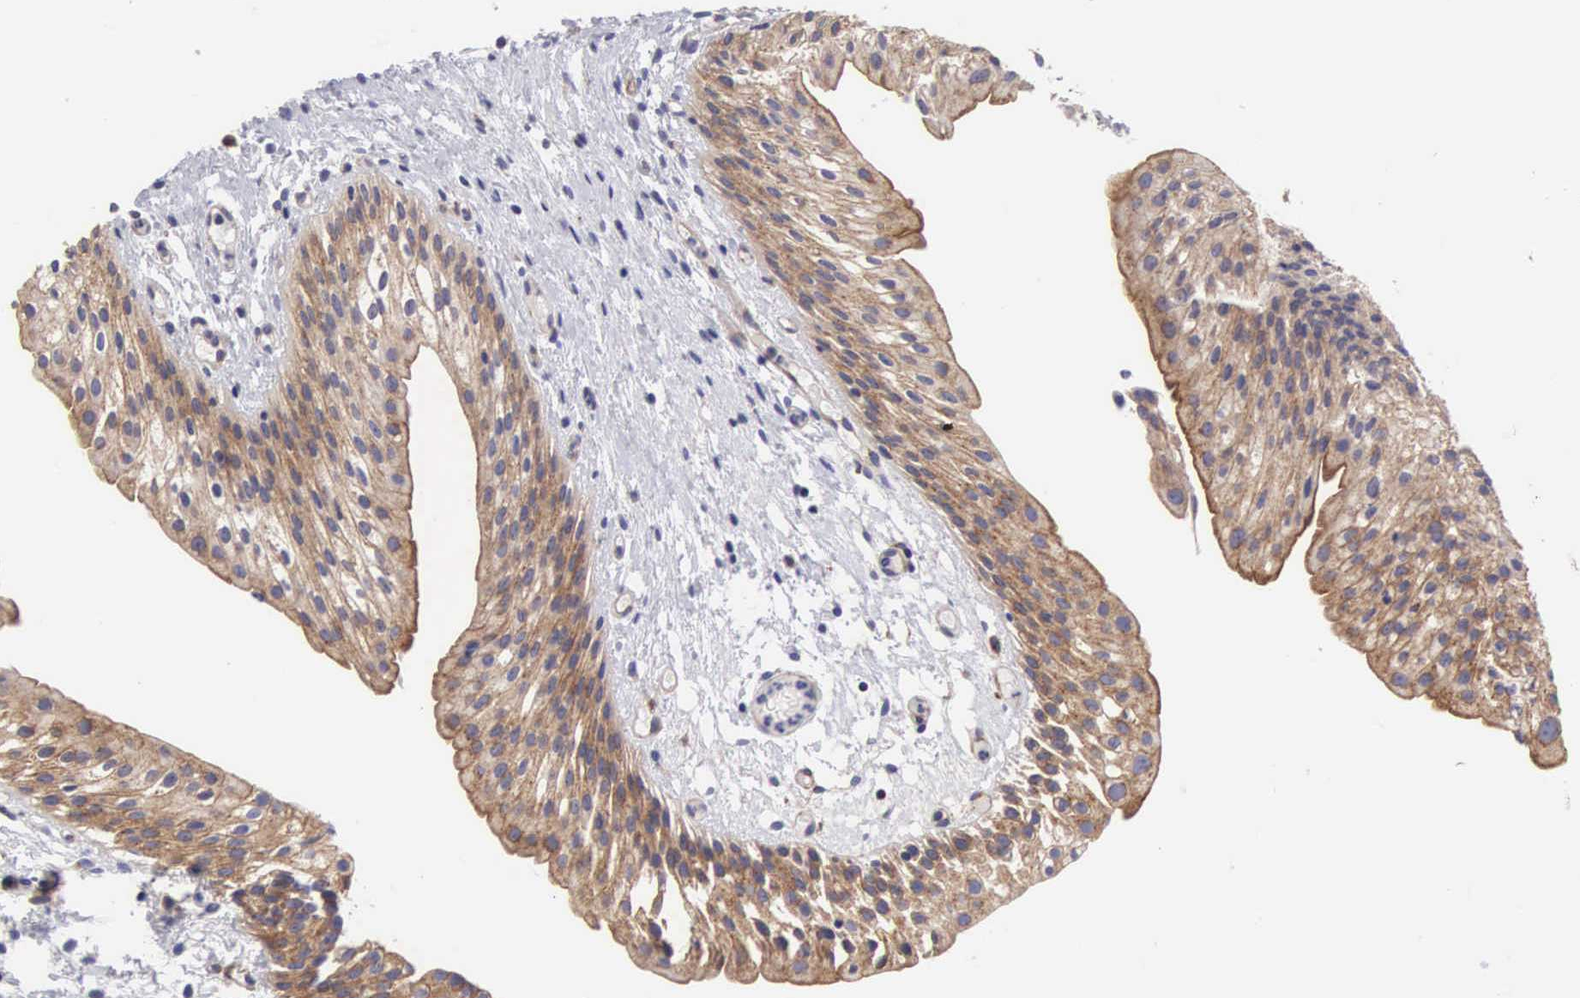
{"staining": {"intensity": "weak", "quantity": "25%-75%", "location": "cytoplasmic/membranous"}, "tissue": "urinary bladder", "cell_type": "Urothelial cells", "image_type": "normal", "snomed": [{"axis": "morphology", "description": "Normal tissue, NOS"}, {"axis": "topography", "description": "Urinary bladder"}], "caption": "Immunohistochemical staining of benign human urinary bladder reveals weak cytoplasmic/membranous protein positivity in approximately 25%-75% of urothelial cells. (Stains: DAB (3,3'-diaminobenzidine) in brown, nuclei in blue, Microscopy: brightfield microscopy at high magnification).", "gene": "SLITRK4", "patient": {"sex": "male", "age": 48}}